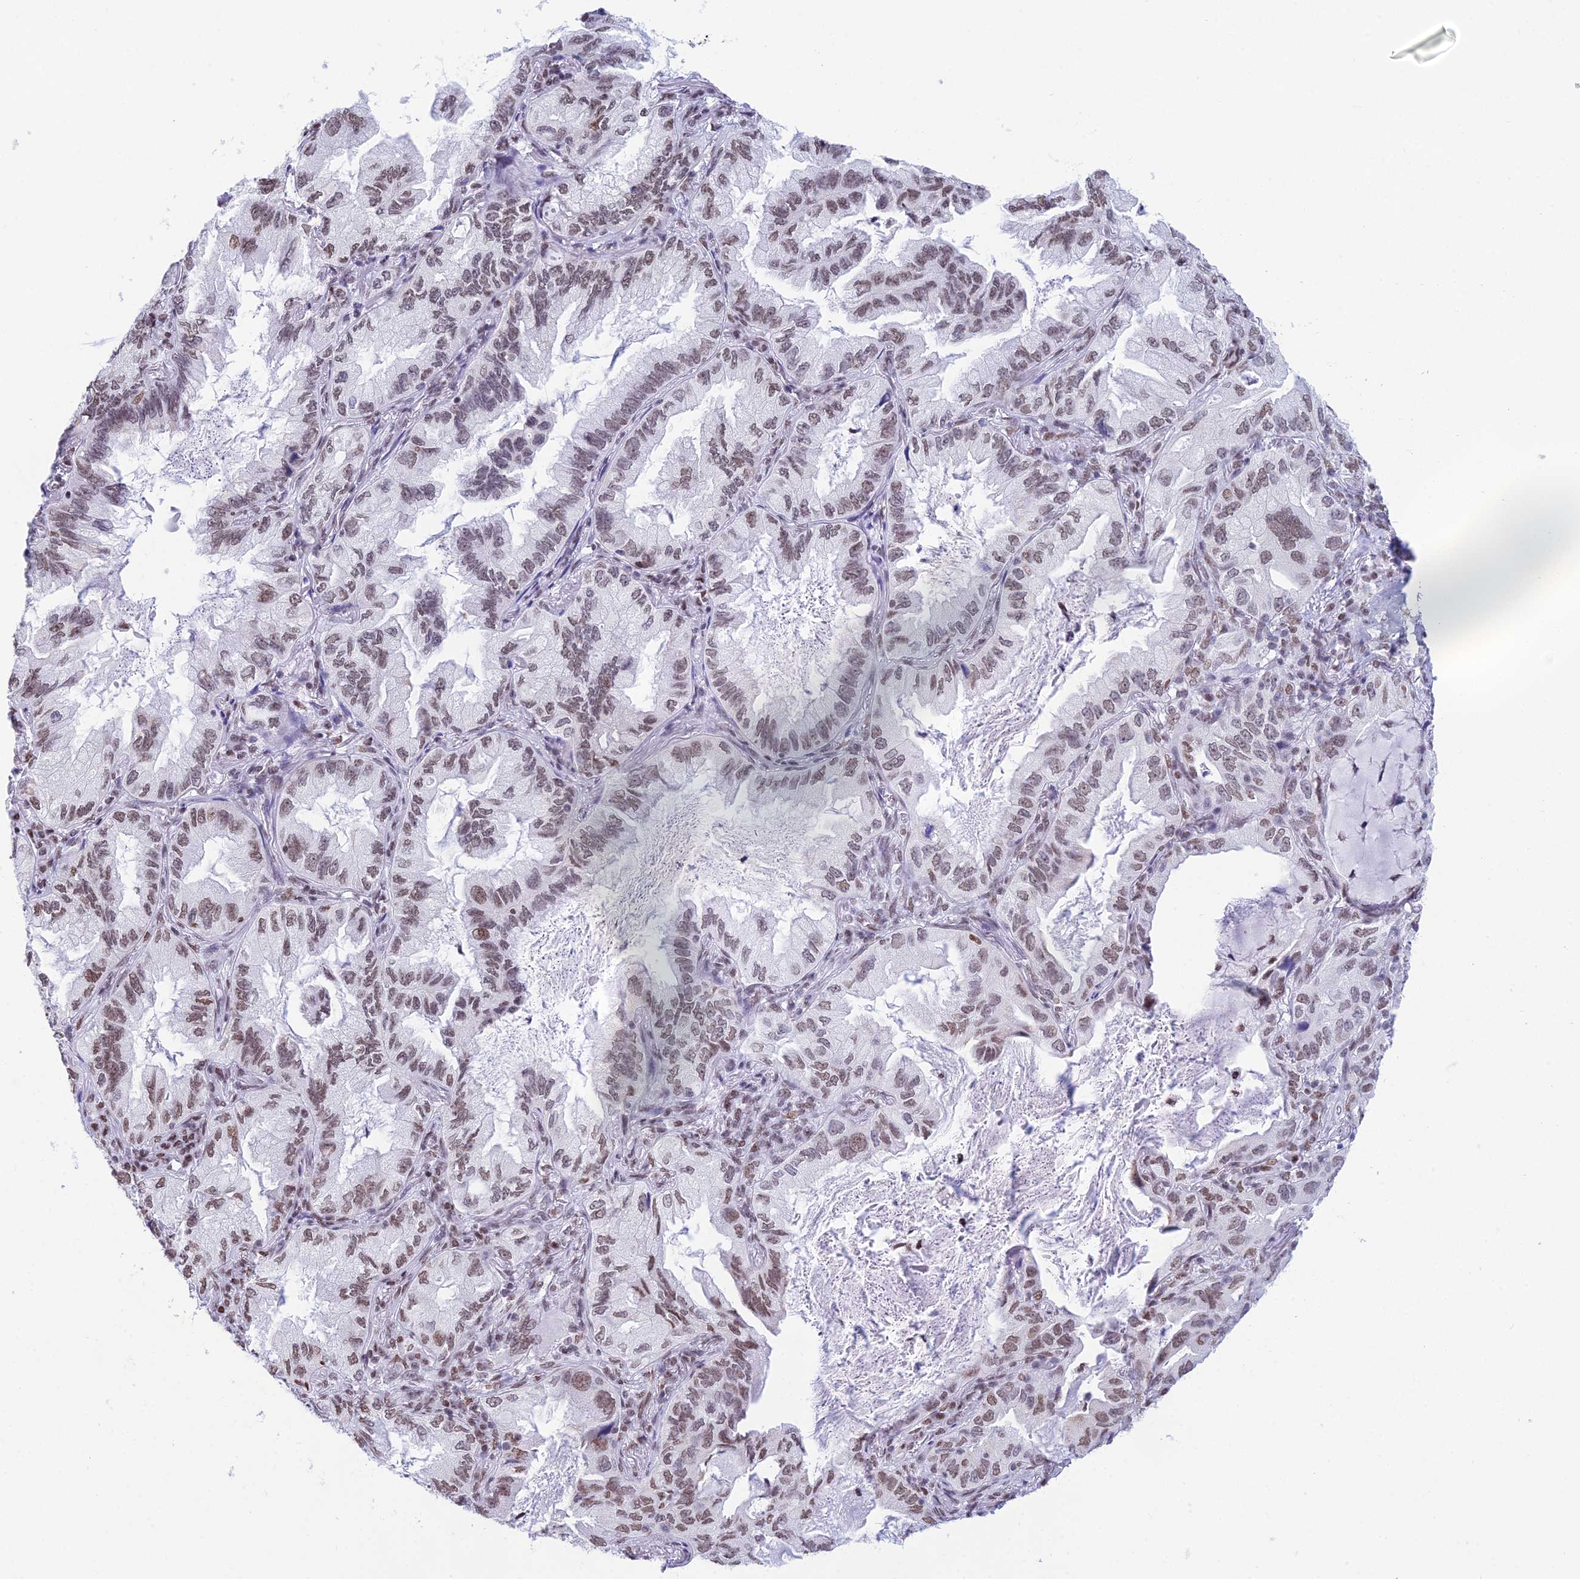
{"staining": {"intensity": "moderate", "quantity": ">75%", "location": "nuclear"}, "tissue": "lung cancer", "cell_type": "Tumor cells", "image_type": "cancer", "snomed": [{"axis": "morphology", "description": "Adenocarcinoma, NOS"}, {"axis": "topography", "description": "Lung"}], "caption": "Brown immunohistochemical staining in lung adenocarcinoma shows moderate nuclear staining in about >75% of tumor cells. Nuclei are stained in blue.", "gene": "CDC26", "patient": {"sex": "female", "age": 69}}